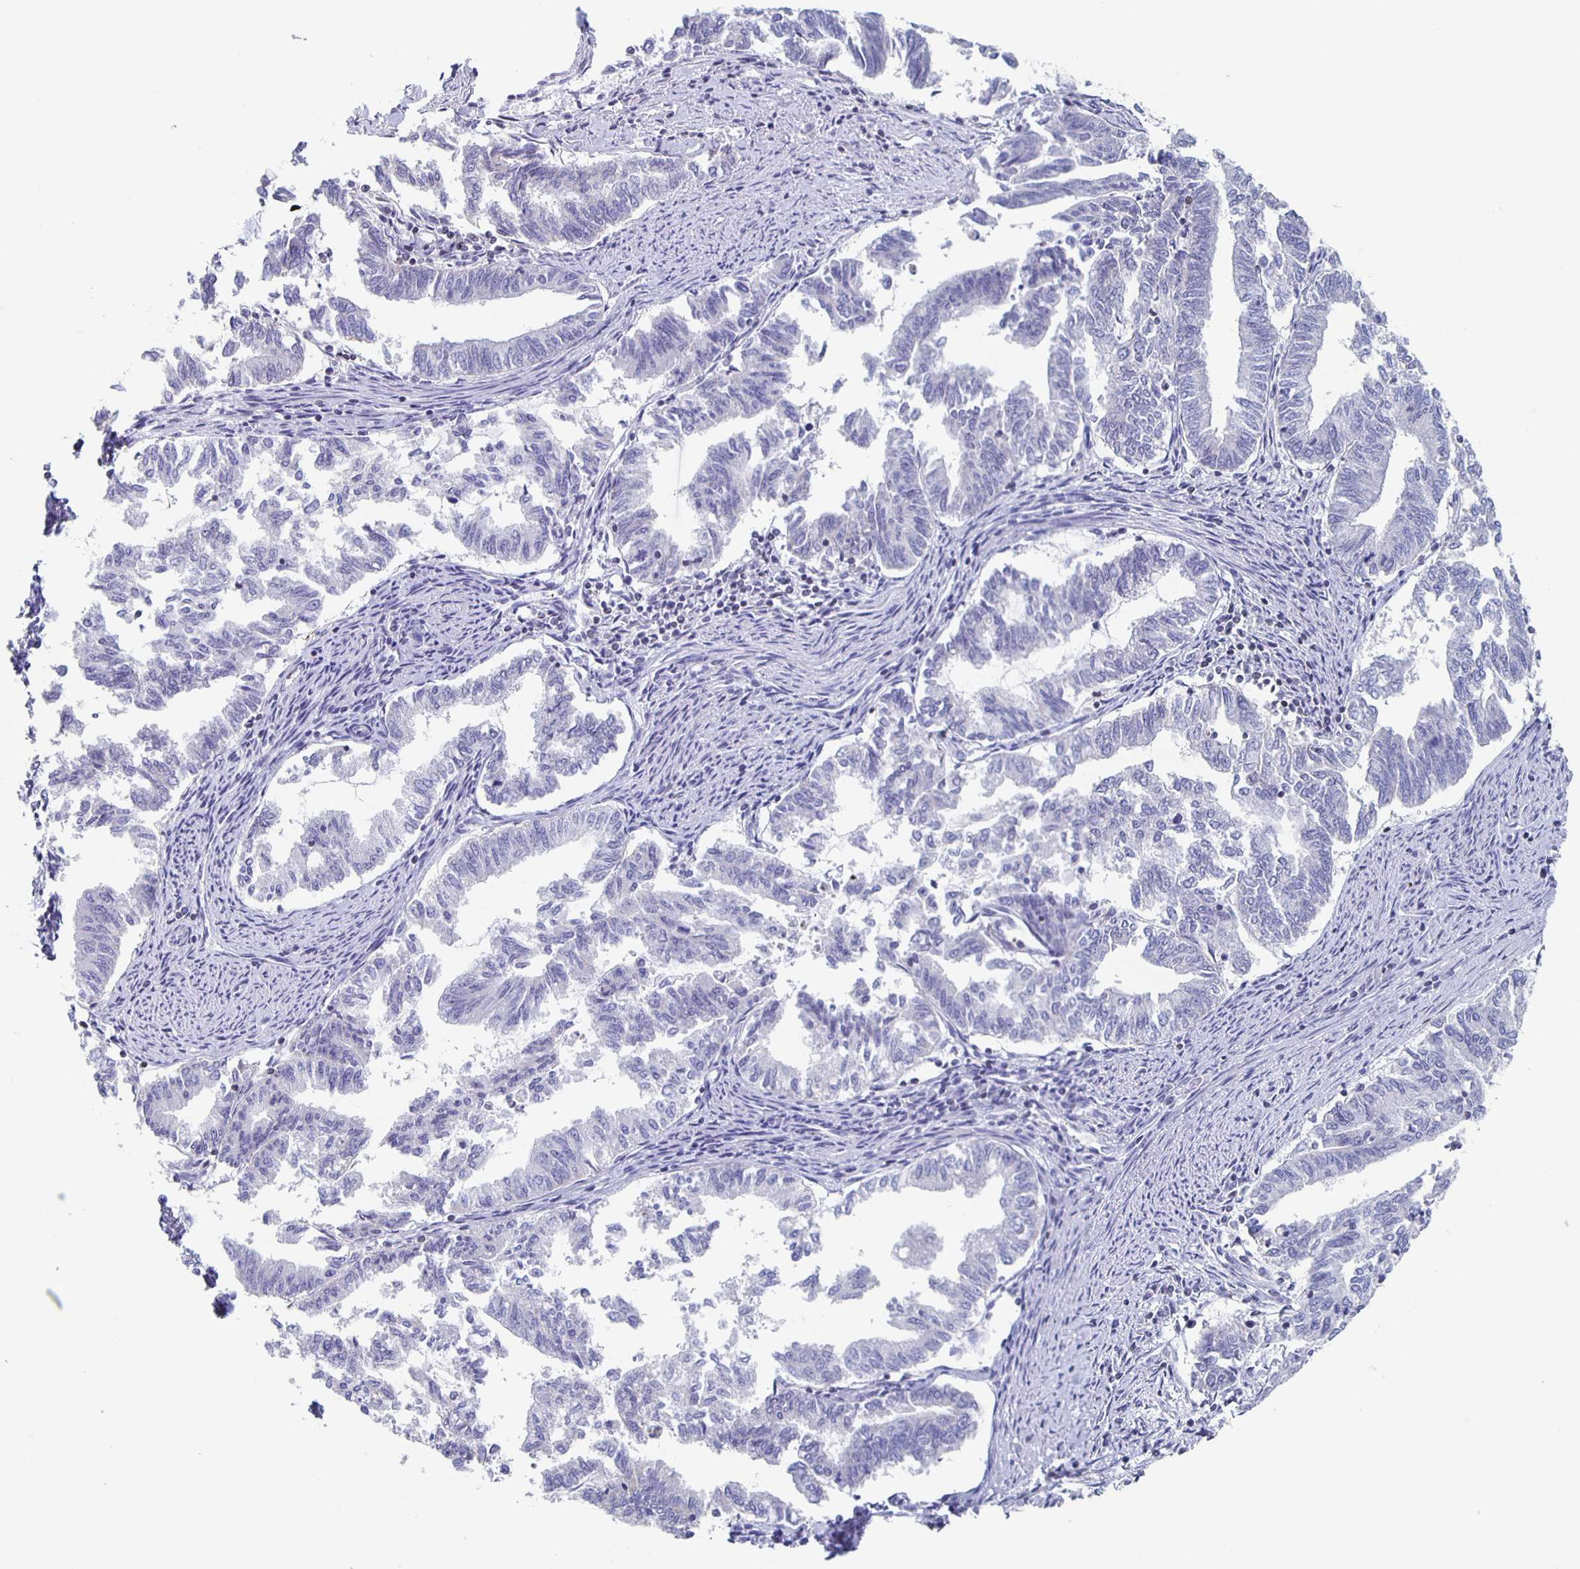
{"staining": {"intensity": "negative", "quantity": "none", "location": "none"}, "tissue": "endometrial cancer", "cell_type": "Tumor cells", "image_type": "cancer", "snomed": [{"axis": "morphology", "description": "Adenocarcinoma, NOS"}, {"axis": "topography", "description": "Endometrium"}], "caption": "Tumor cells show no significant protein positivity in endometrial adenocarcinoma.", "gene": "FGA", "patient": {"sex": "female", "age": 79}}